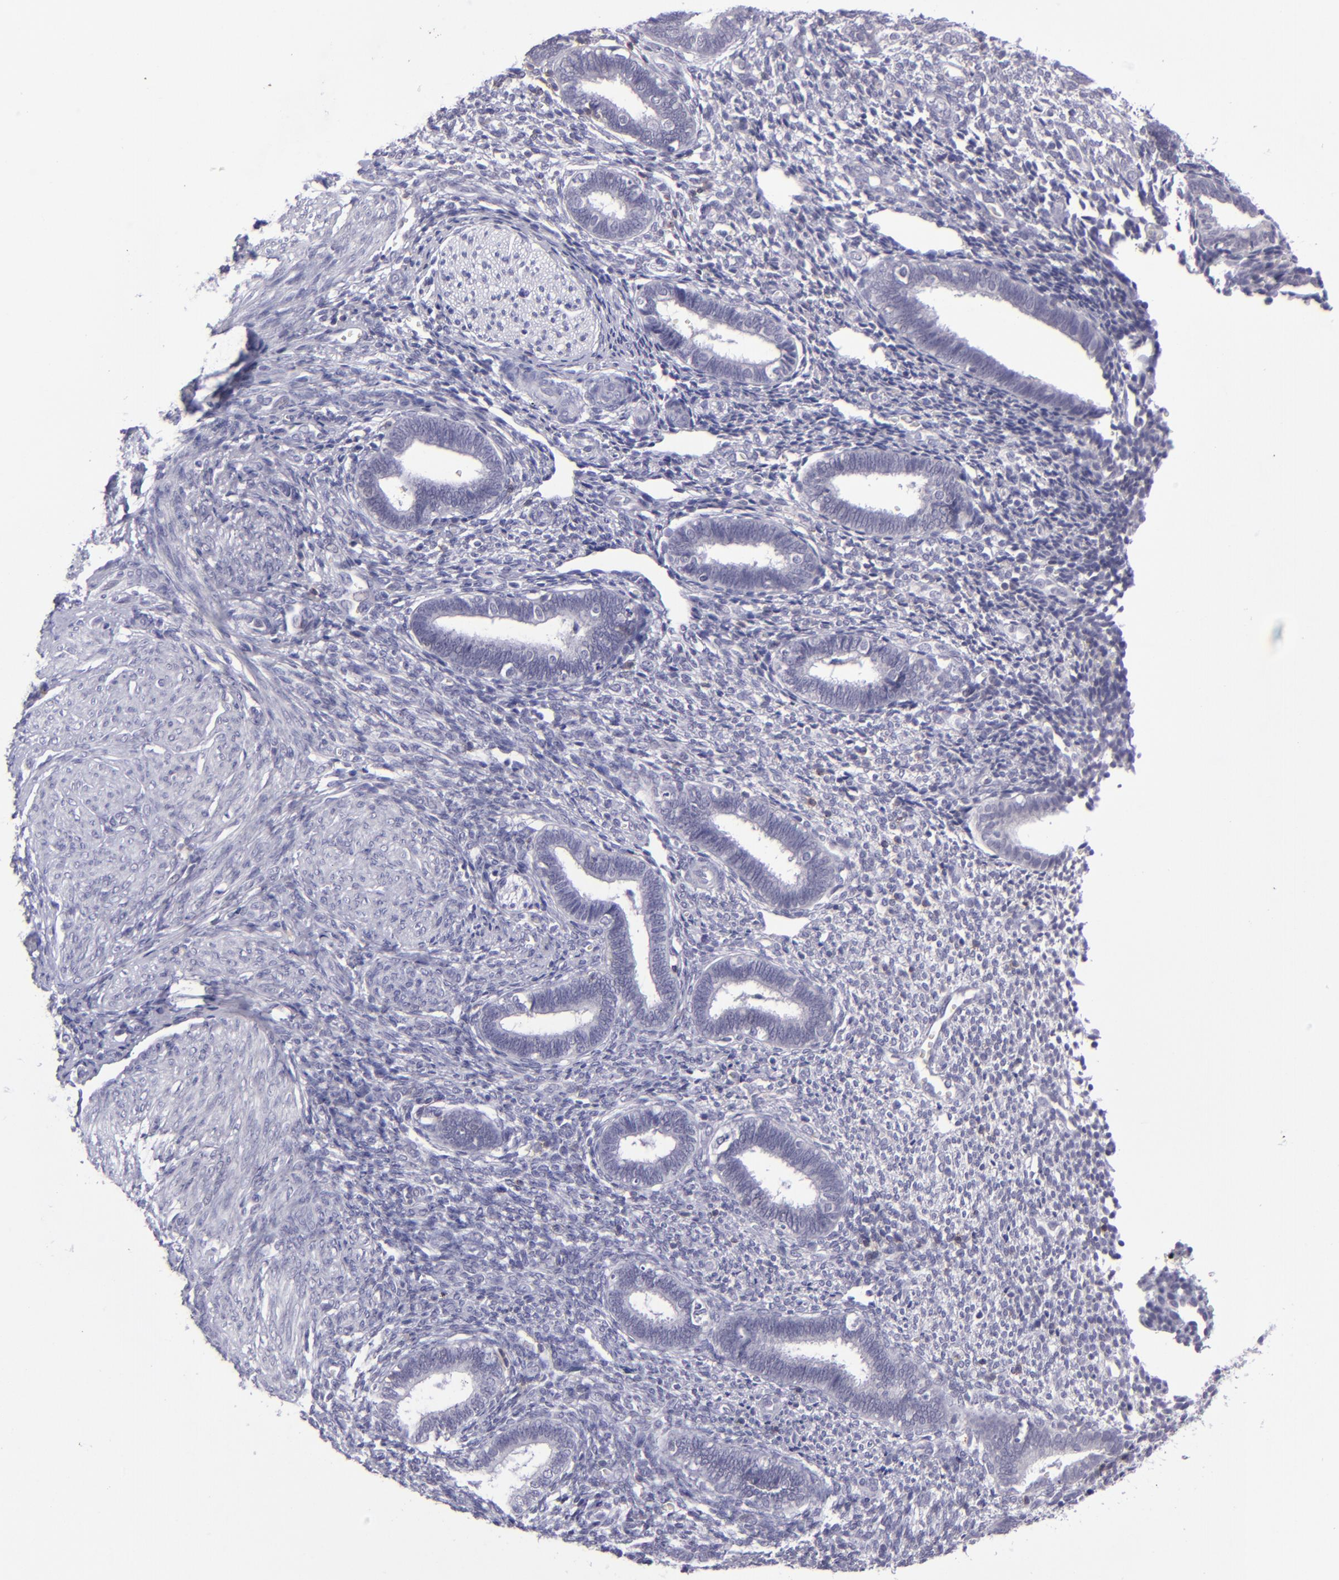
{"staining": {"intensity": "negative", "quantity": "none", "location": "none"}, "tissue": "endometrium", "cell_type": "Cells in endometrial stroma", "image_type": "normal", "snomed": [{"axis": "morphology", "description": "Normal tissue, NOS"}, {"axis": "topography", "description": "Endometrium"}], "caption": "This image is of unremarkable endometrium stained with immunohistochemistry (IHC) to label a protein in brown with the nuclei are counter-stained blue. There is no positivity in cells in endometrial stroma.", "gene": "CD48", "patient": {"sex": "female", "age": 27}}